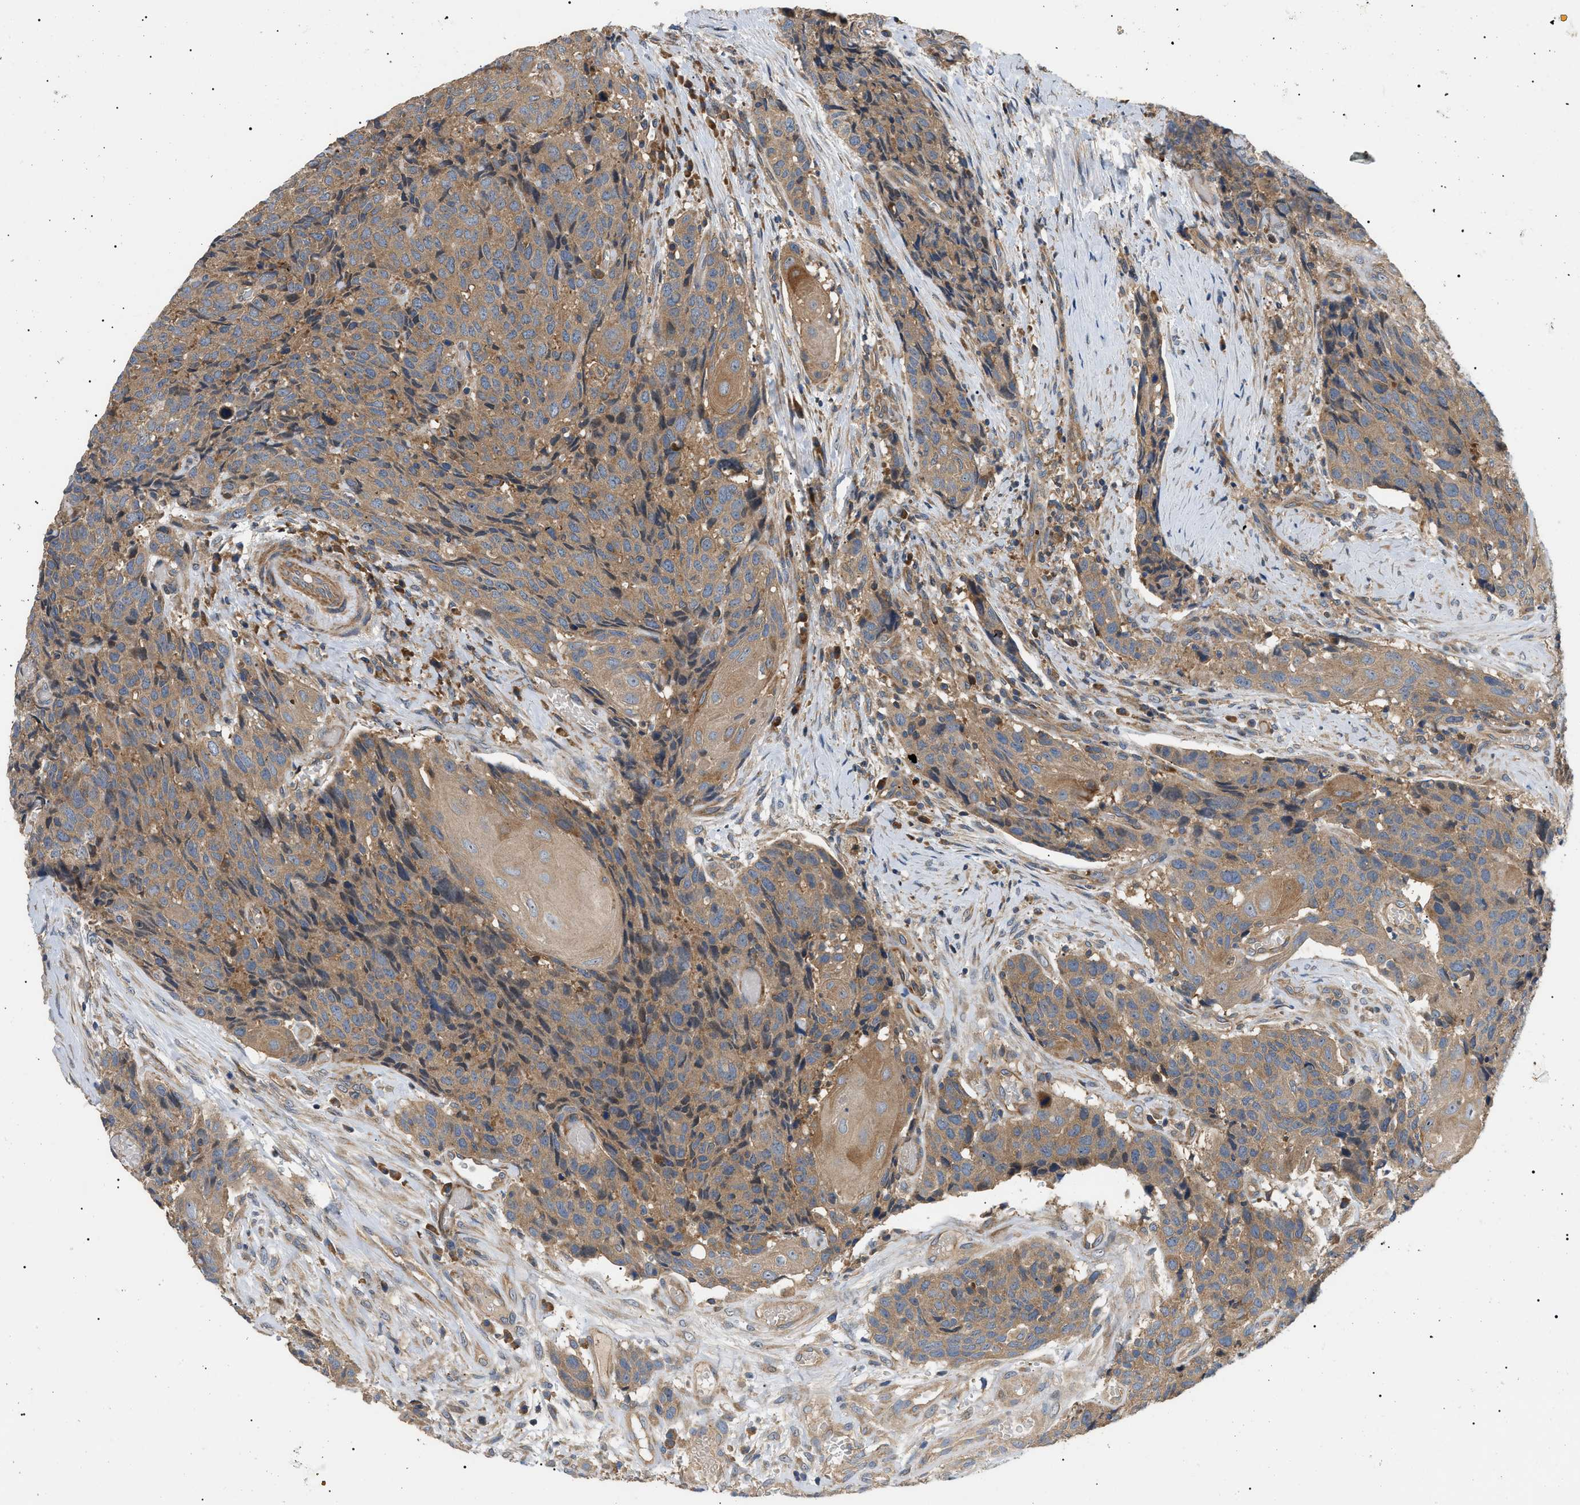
{"staining": {"intensity": "moderate", "quantity": ">75%", "location": "cytoplasmic/membranous"}, "tissue": "head and neck cancer", "cell_type": "Tumor cells", "image_type": "cancer", "snomed": [{"axis": "morphology", "description": "Squamous cell carcinoma, NOS"}, {"axis": "topography", "description": "Head-Neck"}], "caption": "Protein expression analysis of human head and neck squamous cell carcinoma reveals moderate cytoplasmic/membranous expression in about >75% of tumor cells.", "gene": "PPM1B", "patient": {"sex": "male", "age": 66}}